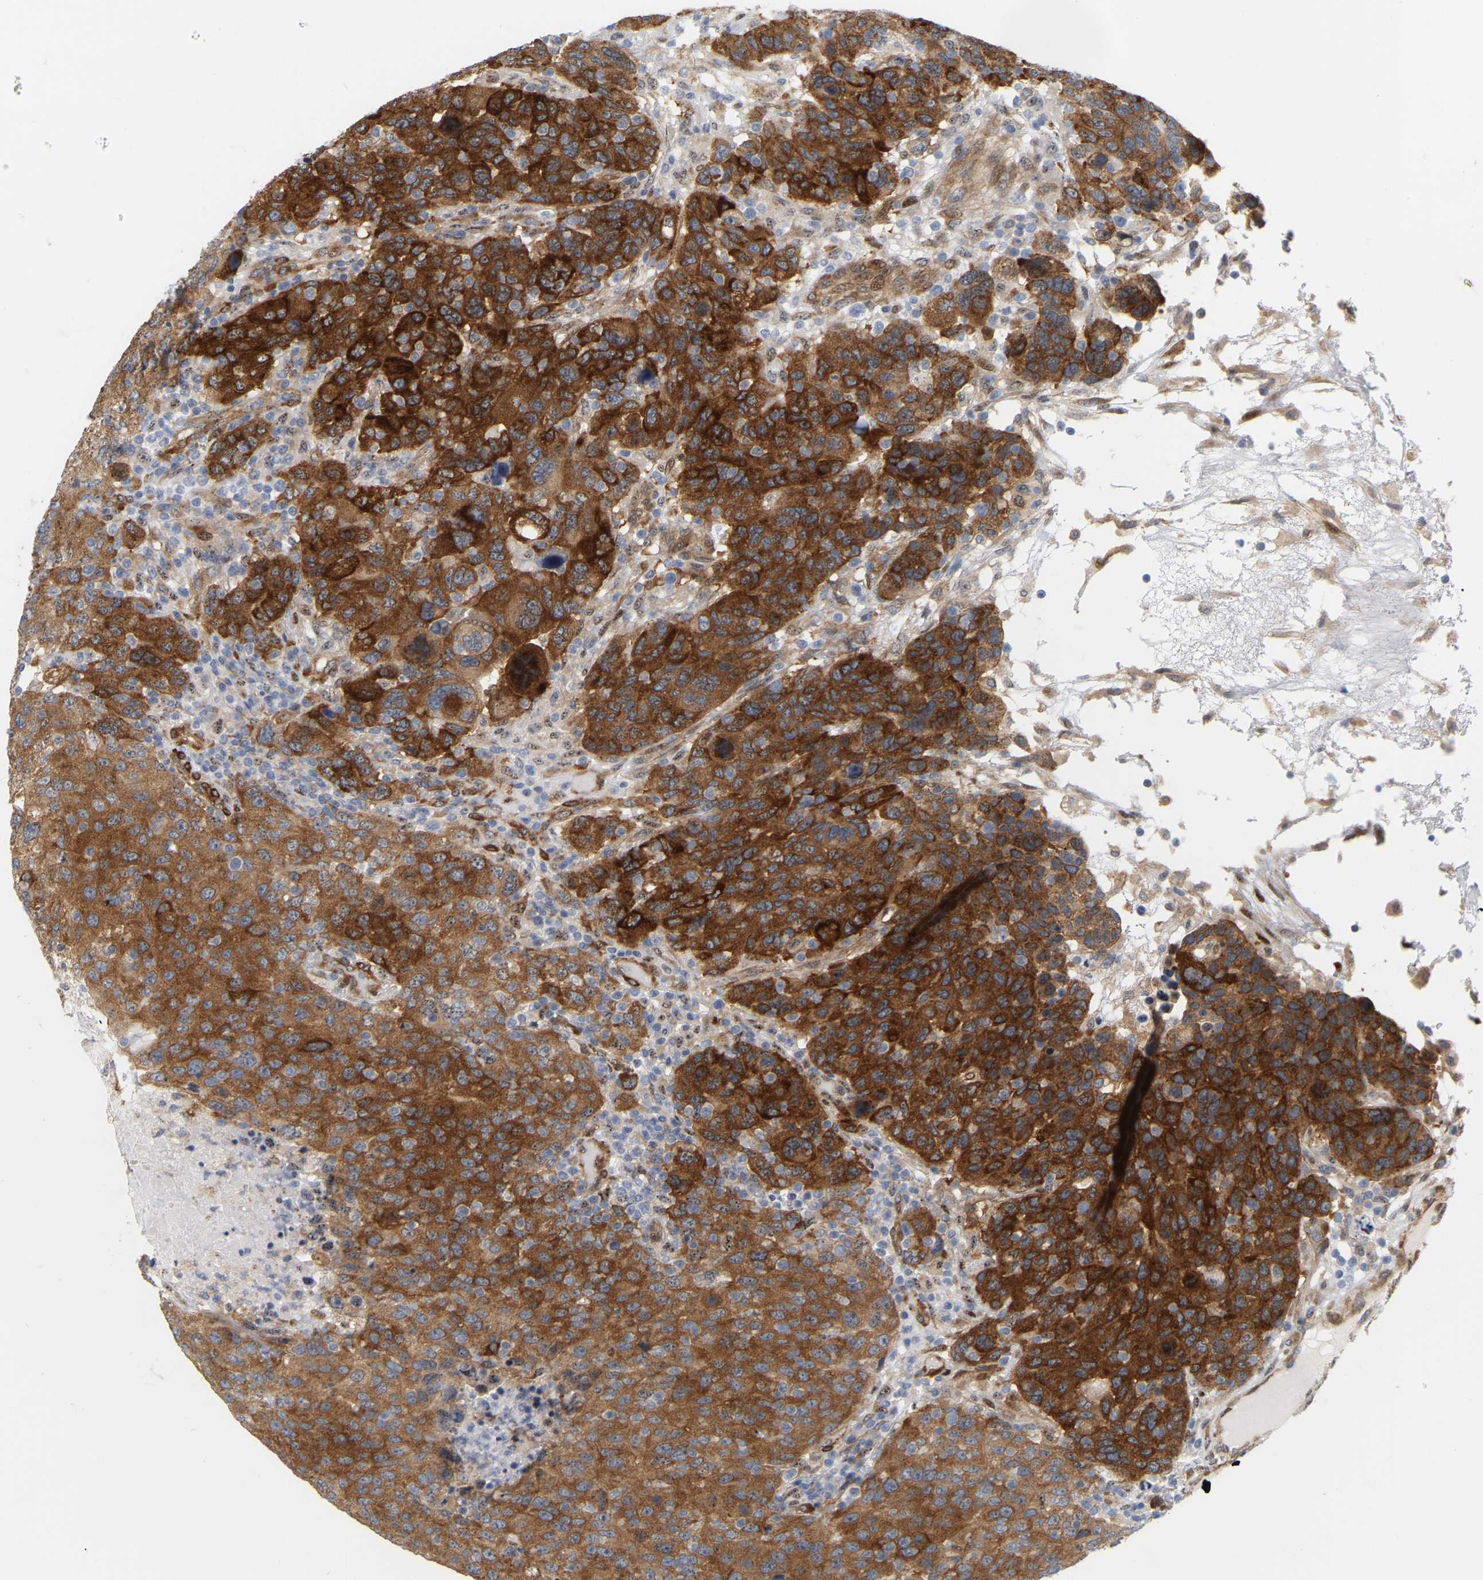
{"staining": {"intensity": "strong", "quantity": ">75%", "location": "cytoplasmic/membranous"}, "tissue": "breast cancer", "cell_type": "Tumor cells", "image_type": "cancer", "snomed": [{"axis": "morphology", "description": "Duct carcinoma"}, {"axis": "topography", "description": "Breast"}], "caption": "A high amount of strong cytoplasmic/membranous expression is identified in about >75% of tumor cells in breast infiltrating ductal carcinoma tissue.", "gene": "RAPH1", "patient": {"sex": "female", "age": 37}}